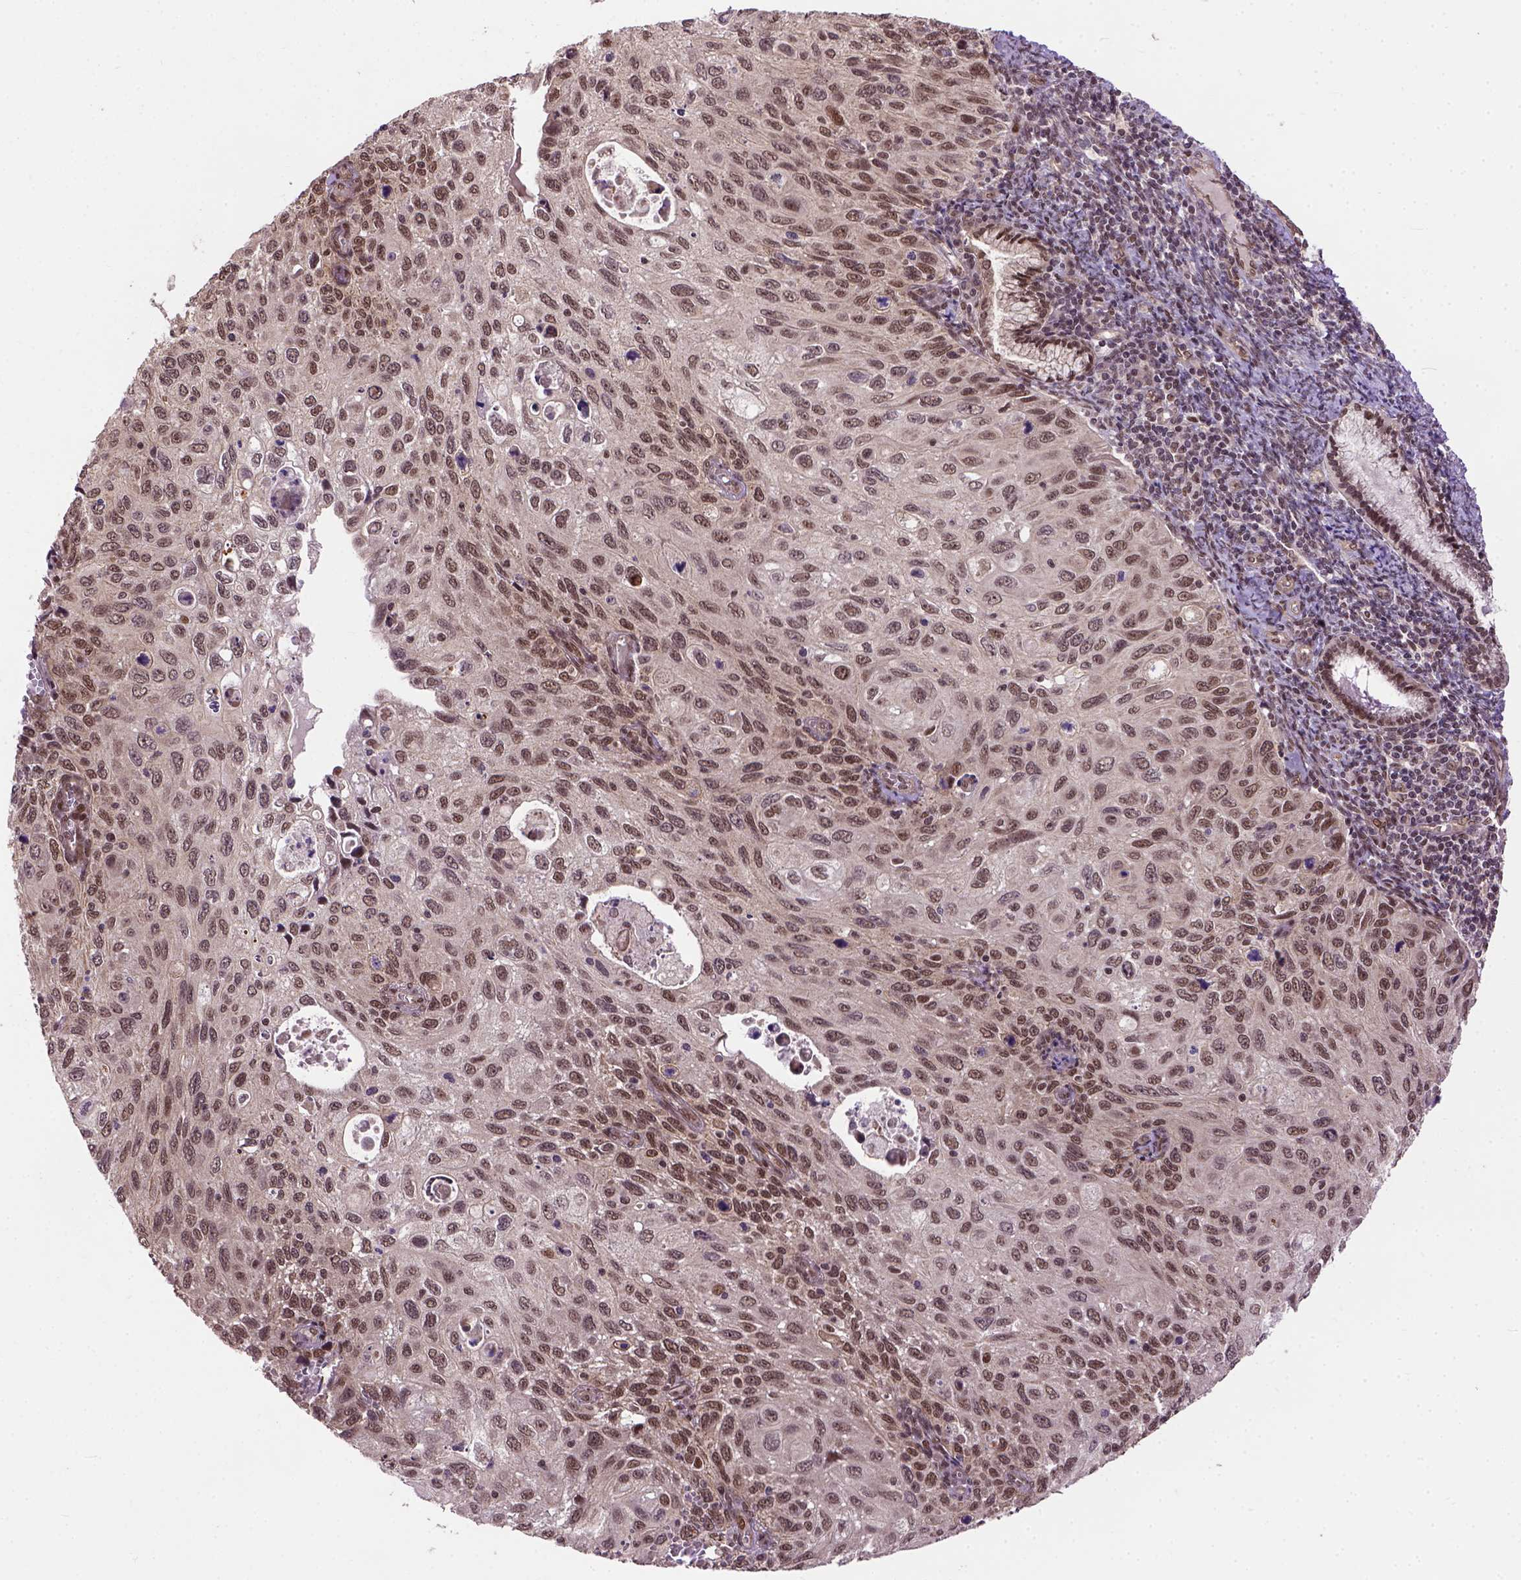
{"staining": {"intensity": "moderate", "quantity": ">75%", "location": "nuclear"}, "tissue": "cervical cancer", "cell_type": "Tumor cells", "image_type": "cancer", "snomed": [{"axis": "morphology", "description": "Squamous cell carcinoma, NOS"}, {"axis": "topography", "description": "Cervix"}], "caption": "This micrograph exhibits IHC staining of human squamous cell carcinoma (cervical), with medium moderate nuclear expression in about >75% of tumor cells.", "gene": "ZNF630", "patient": {"sex": "female", "age": 70}}